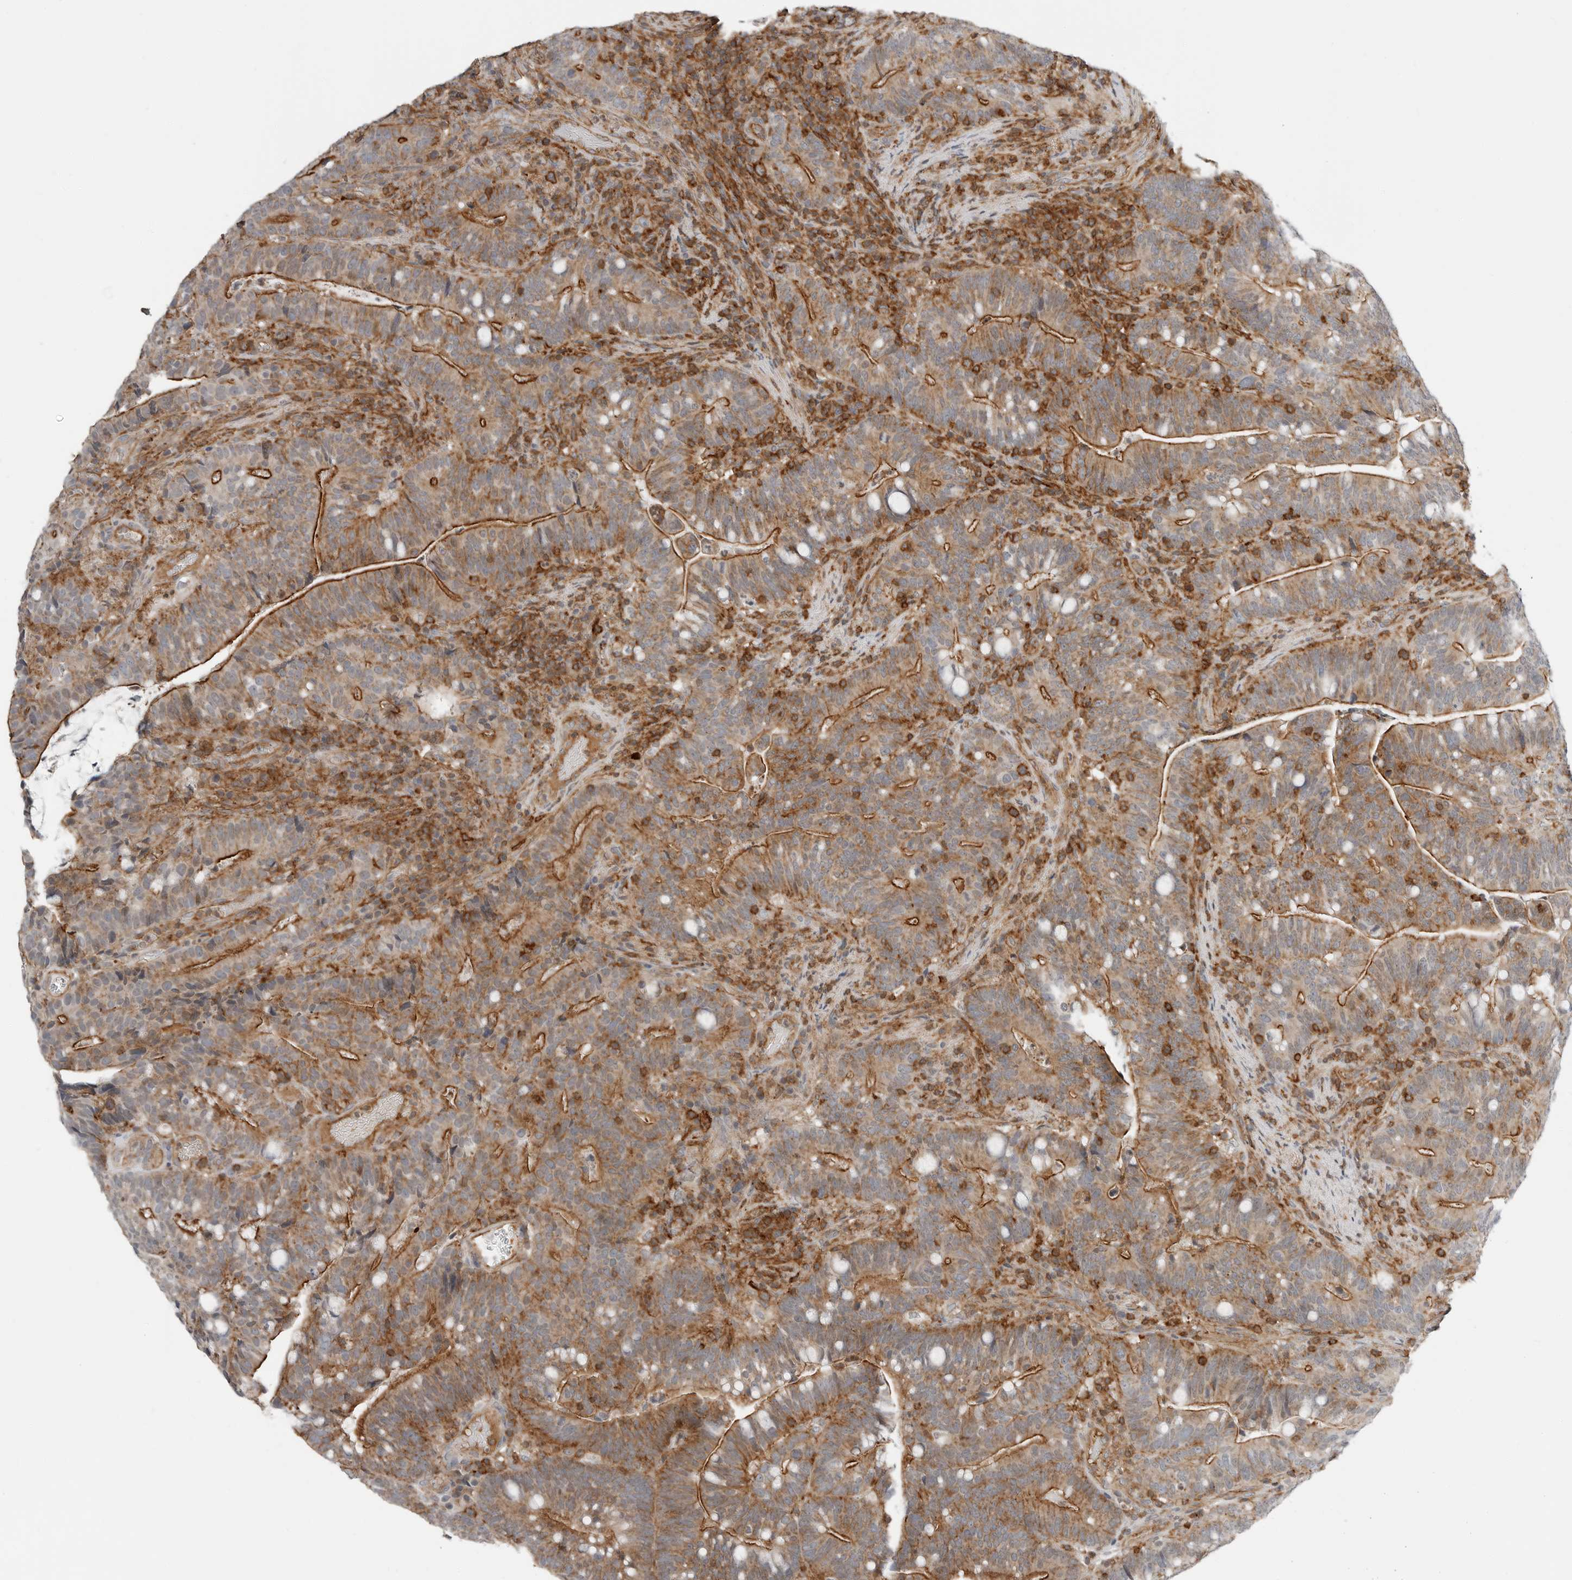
{"staining": {"intensity": "moderate", "quantity": ">75%", "location": "cytoplasmic/membranous"}, "tissue": "colorectal cancer", "cell_type": "Tumor cells", "image_type": "cancer", "snomed": [{"axis": "morphology", "description": "Adenocarcinoma, NOS"}, {"axis": "topography", "description": "Colon"}], "caption": "Immunohistochemistry photomicrograph of neoplastic tissue: human colorectal cancer (adenocarcinoma) stained using immunohistochemistry demonstrates medium levels of moderate protein expression localized specifically in the cytoplasmic/membranous of tumor cells, appearing as a cytoplasmic/membranous brown color.", "gene": "LEFTY2", "patient": {"sex": "female", "age": 66}}